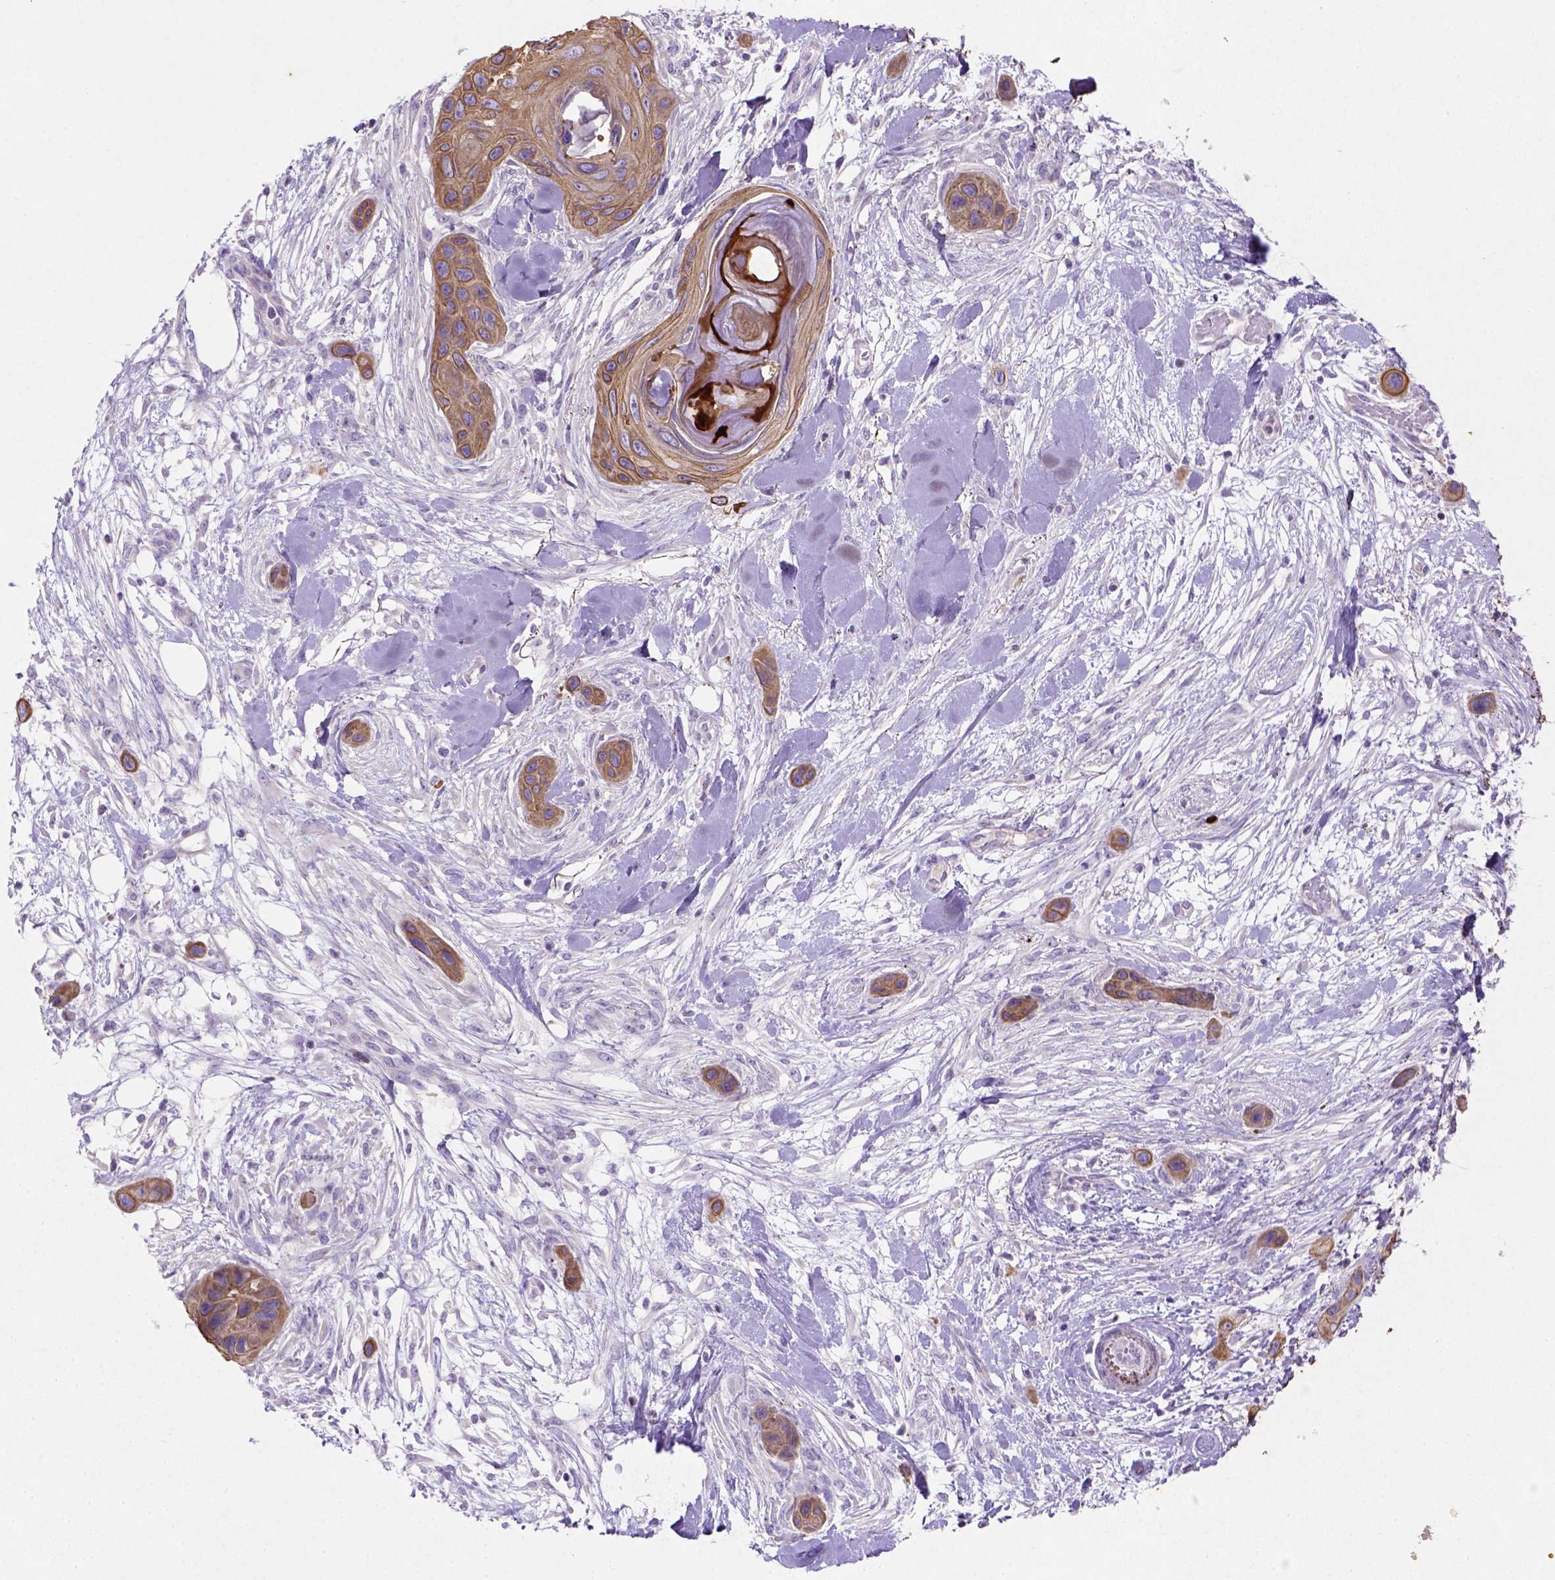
{"staining": {"intensity": "moderate", "quantity": ">75%", "location": "cytoplasmic/membranous"}, "tissue": "skin cancer", "cell_type": "Tumor cells", "image_type": "cancer", "snomed": [{"axis": "morphology", "description": "Squamous cell carcinoma, NOS"}, {"axis": "topography", "description": "Skin"}], "caption": "Squamous cell carcinoma (skin) was stained to show a protein in brown. There is medium levels of moderate cytoplasmic/membranous expression in about >75% of tumor cells.", "gene": "NUDT2", "patient": {"sex": "male", "age": 82}}